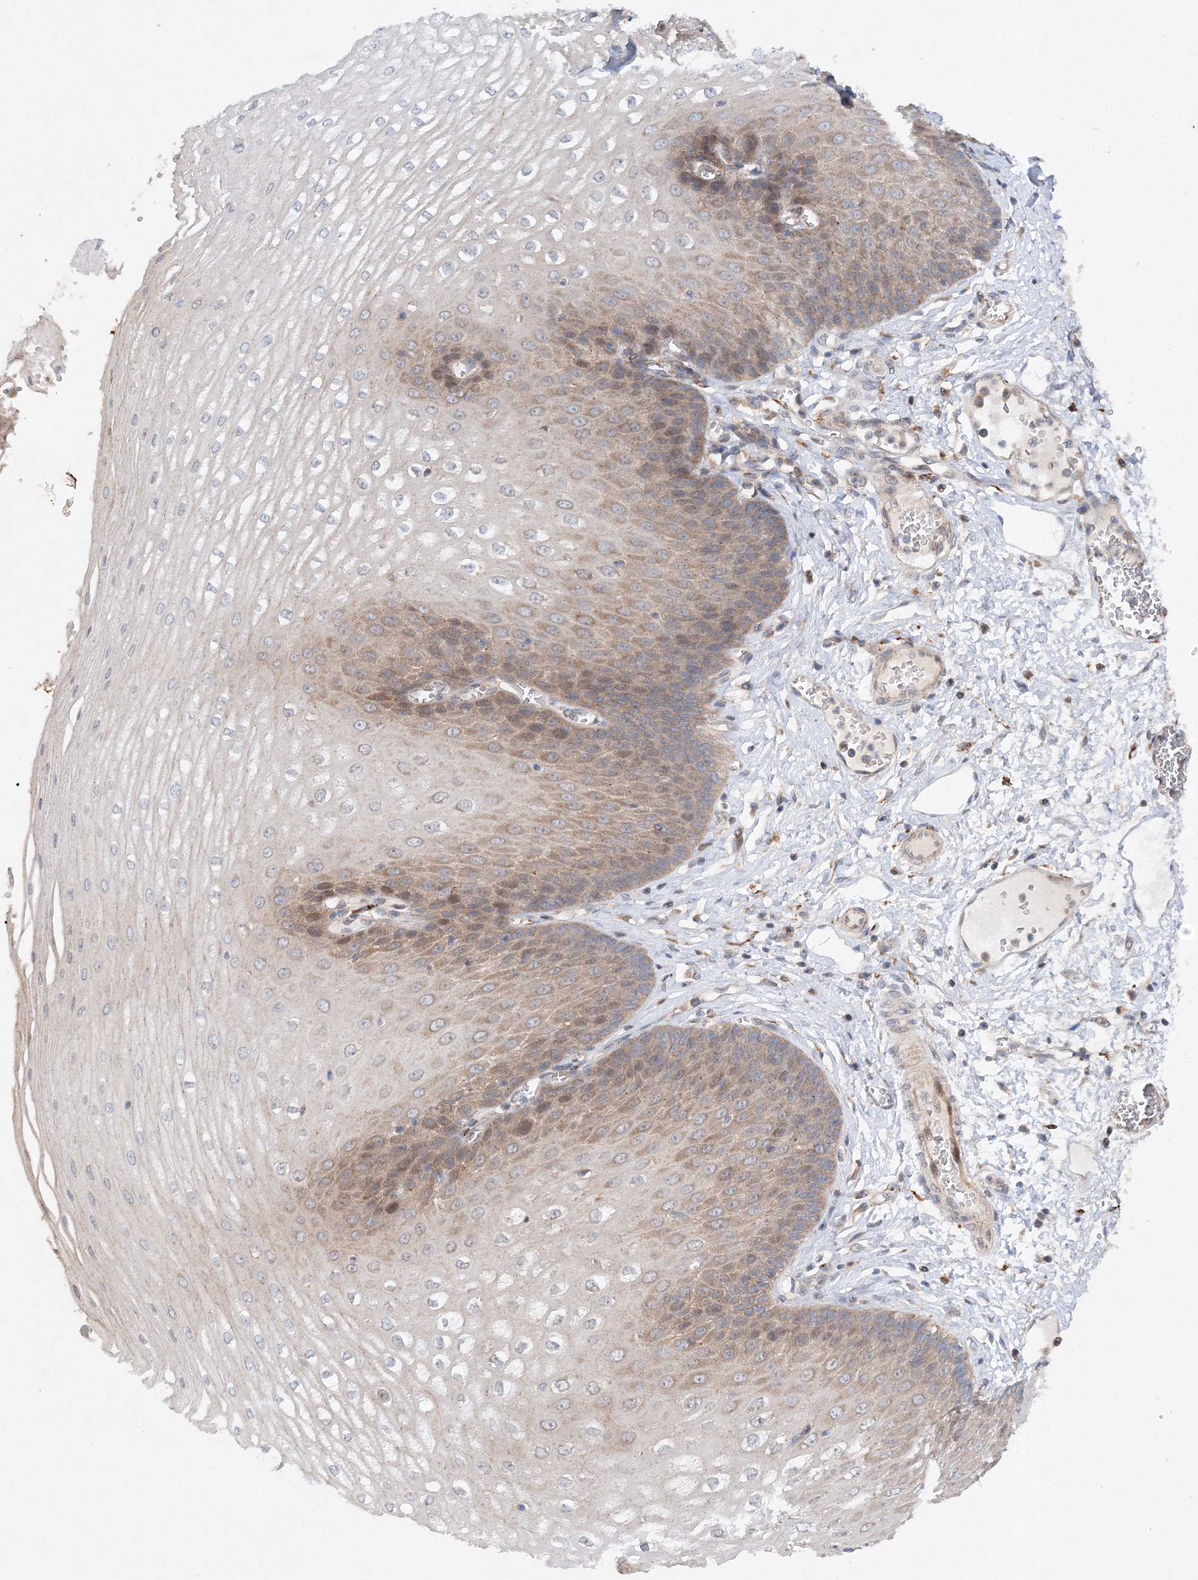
{"staining": {"intensity": "moderate", "quantity": "25%-75%", "location": "cytoplasmic/membranous"}, "tissue": "esophagus", "cell_type": "Squamous epithelial cells", "image_type": "normal", "snomed": [{"axis": "morphology", "description": "Normal tissue, NOS"}, {"axis": "topography", "description": "Esophagus"}], "caption": "A medium amount of moderate cytoplasmic/membranous staining is seen in approximately 25%-75% of squamous epithelial cells in unremarkable esophagus.", "gene": "SLC36A1", "patient": {"sex": "male", "age": 60}}